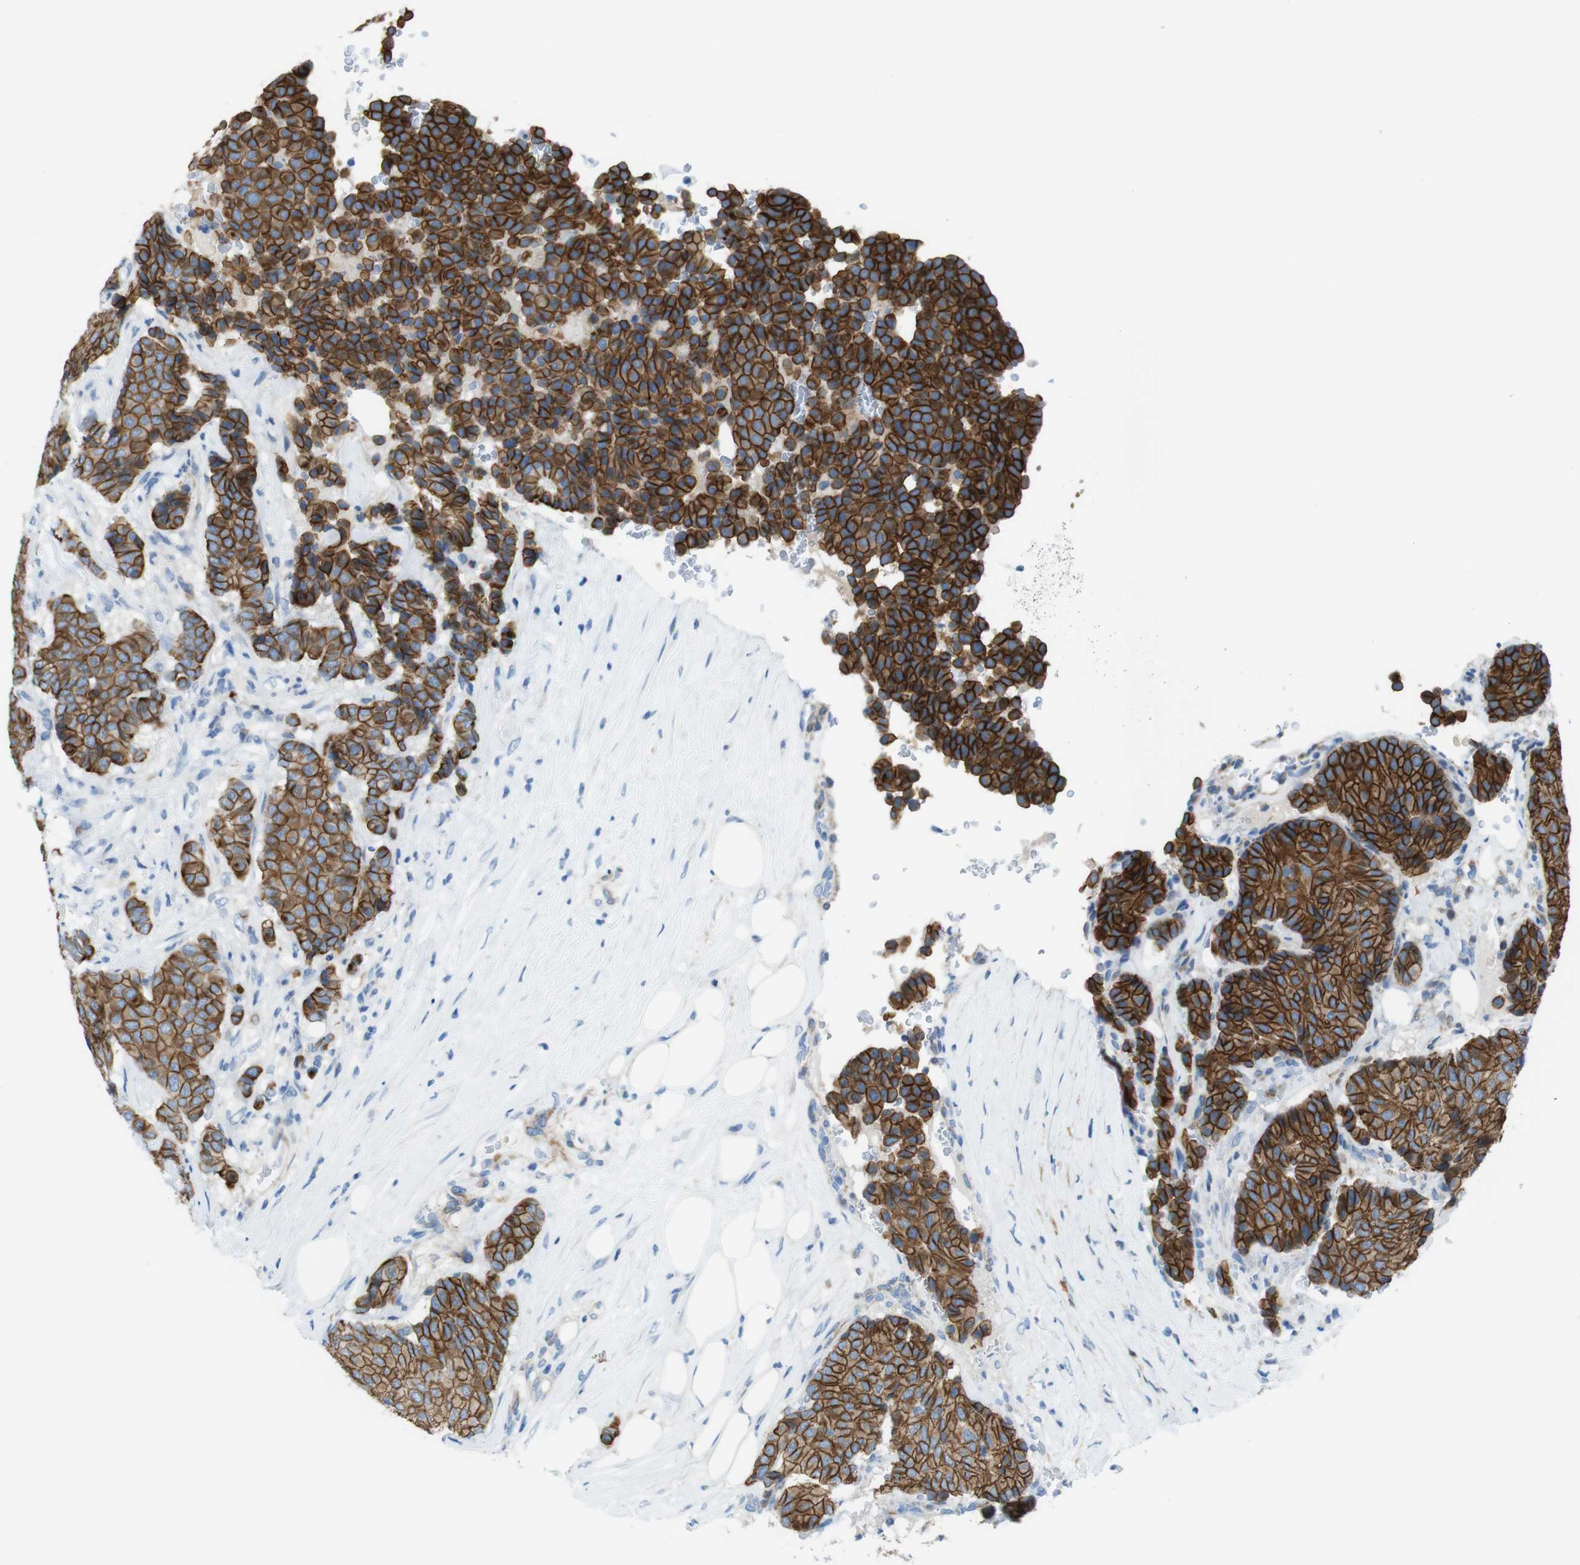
{"staining": {"intensity": "strong", "quantity": ">75%", "location": "cytoplasmic/membranous"}, "tissue": "breast cancer", "cell_type": "Tumor cells", "image_type": "cancer", "snomed": [{"axis": "morphology", "description": "Duct carcinoma"}, {"axis": "topography", "description": "Breast"}], "caption": "This is an image of immunohistochemistry (IHC) staining of breast cancer (intraductal carcinoma), which shows strong staining in the cytoplasmic/membranous of tumor cells.", "gene": "CLMN", "patient": {"sex": "female", "age": 75}}